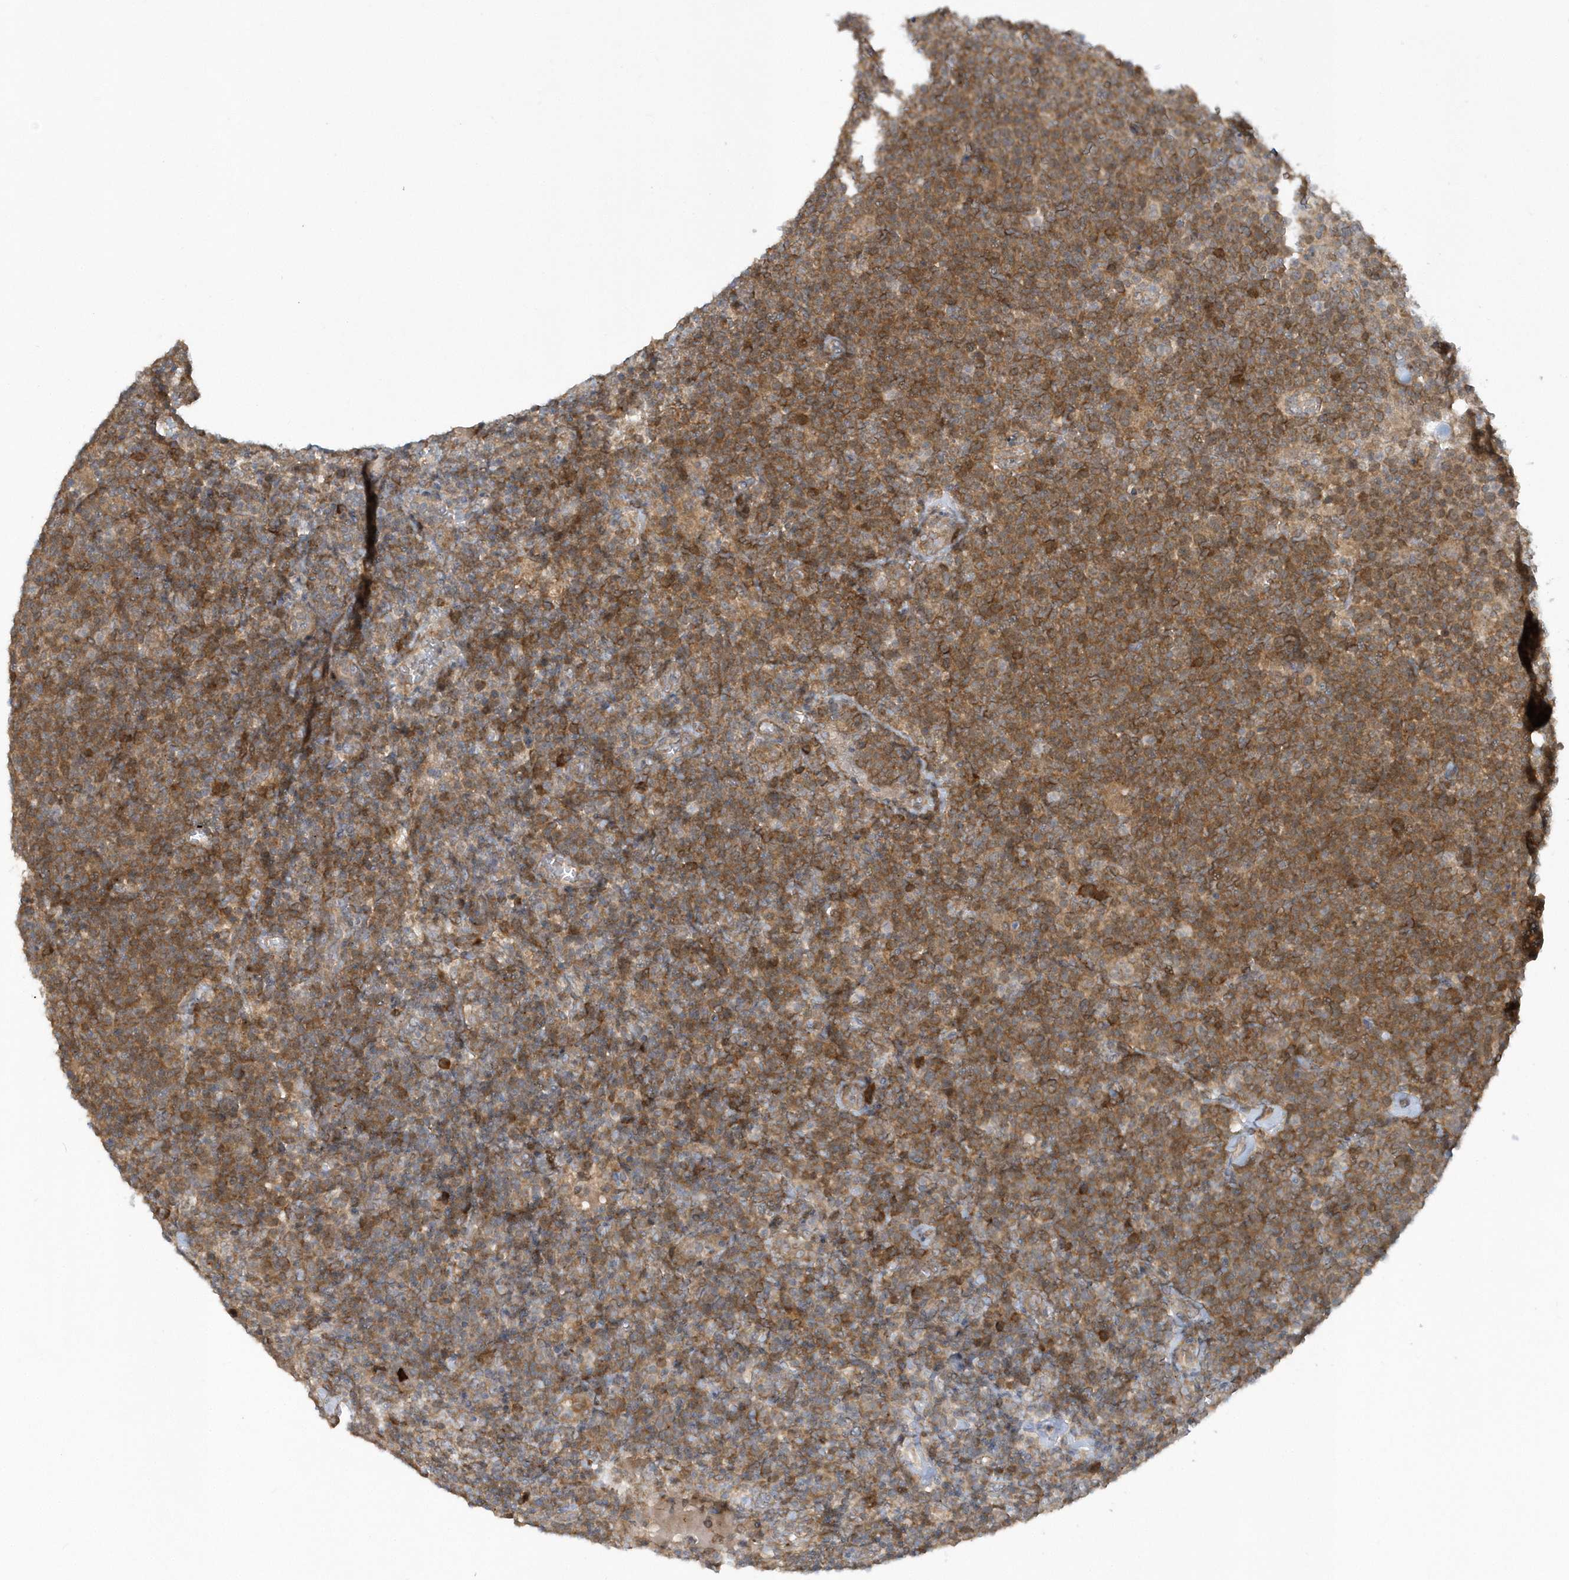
{"staining": {"intensity": "moderate", "quantity": ">75%", "location": "cytoplasmic/membranous"}, "tissue": "lymphoma", "cell_type": "Tumor cells", "image_type": "cancer", "snomed": [{"axis": "morphology", "description": "Malignant lymphoma, non-Hodgkin's type, High grade"}, {"axis": "topography", "description": "Lymph node"}], "caption": "Immunohistochemical staining of high-grade malignant lymphoma, non-Hodgkin's type demonstrates moderate cytoplasmic/membranous protein positivity in about >75% of tumor cells. The protein of interest is stained brown, and the nuclei are stained in blue (DAB (3,3'-diaminobenzidine) IHC with brightfield microscopy, high magnification).", "gene": "THG1L", "patient": {"sex": "male", "age": 61}}